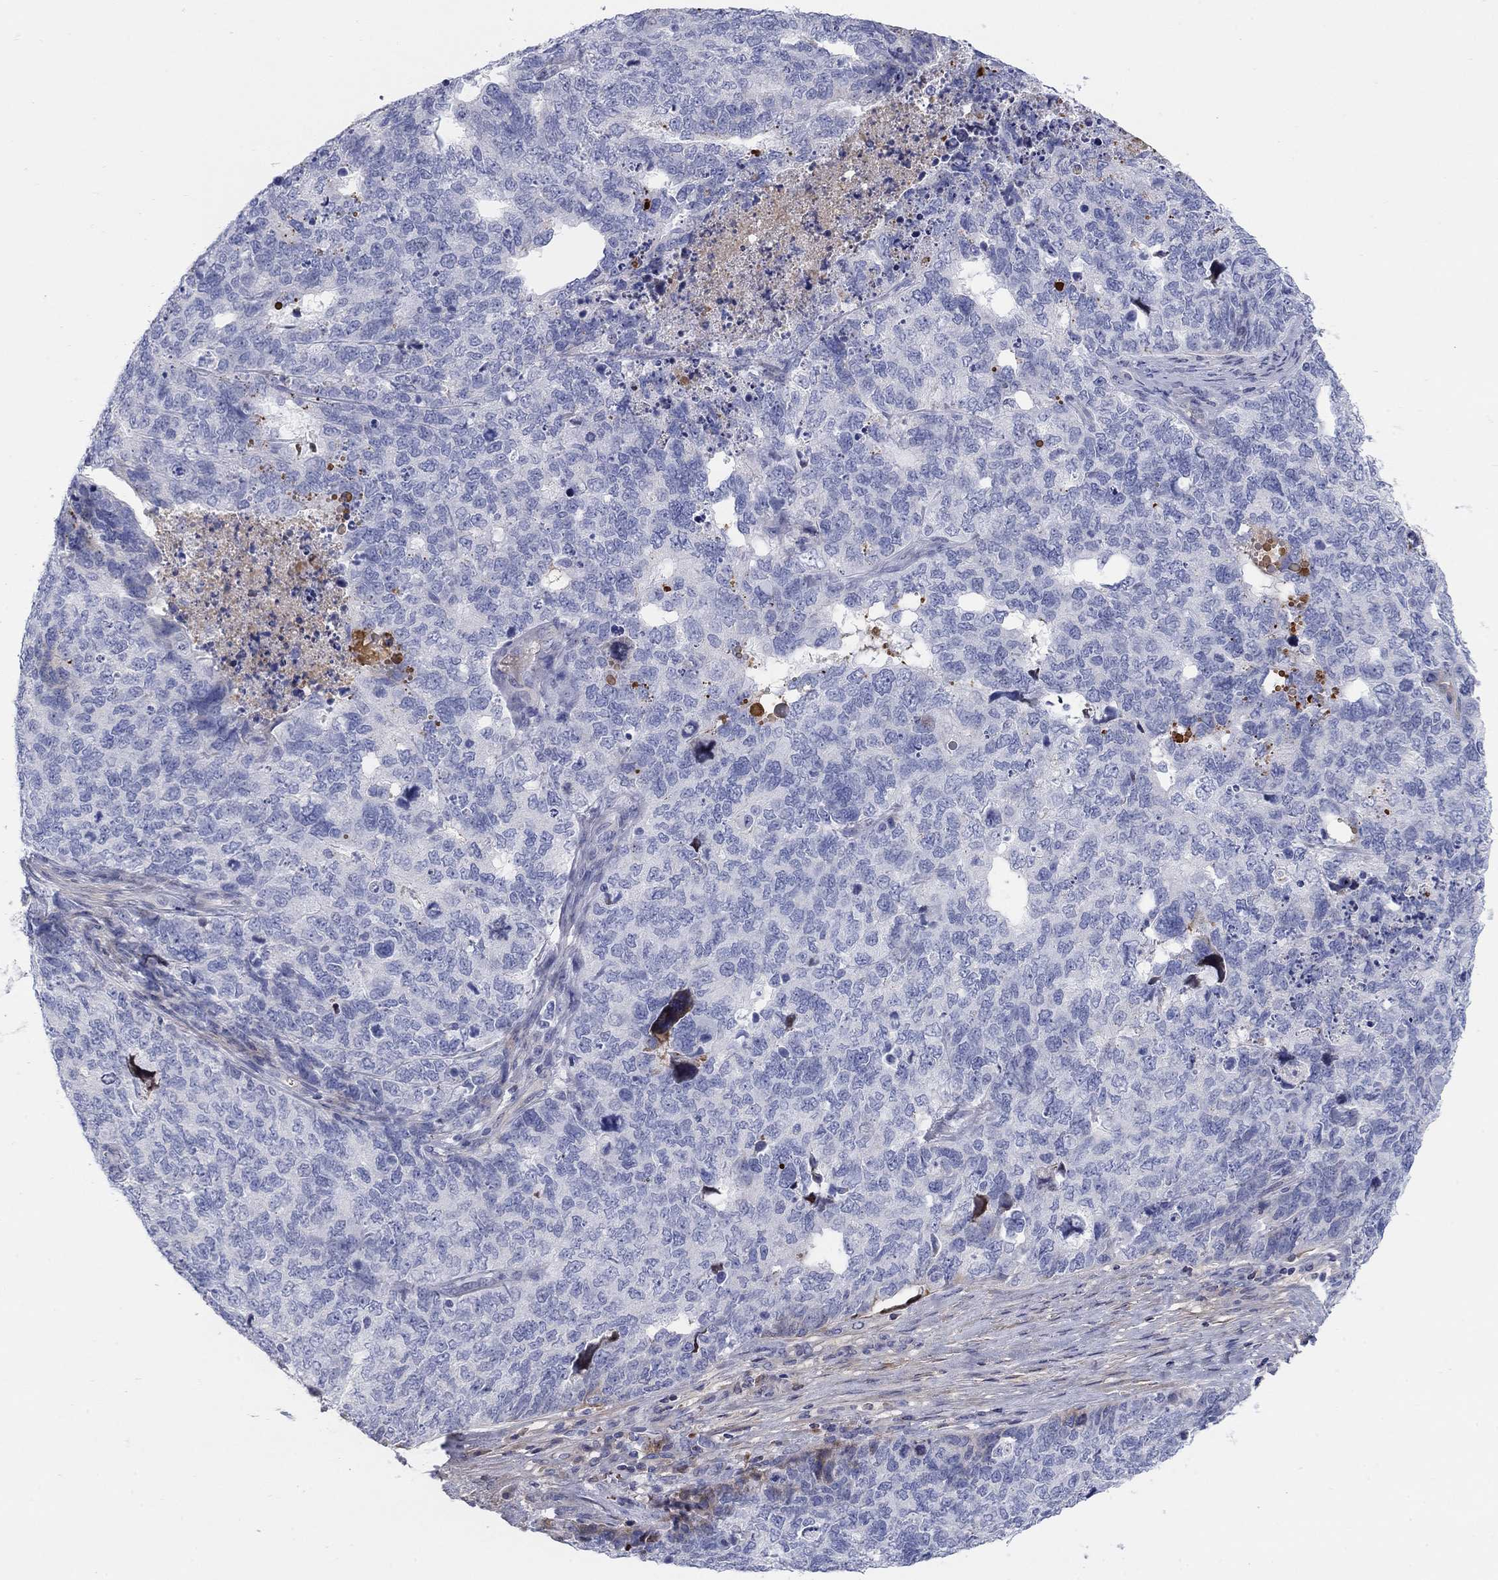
{"staining": {"intensity": "negative", "quantity": "none", "location": "none"}, "tissue": "cervical cancer", "cell_type": "Tumor cells", "image_type": "cancer", "snomed": [{"axis": "morphology", "description": "Squamous cell carcinoma, NOS"}, {"axis": "topography", "description": "Cervix"}], "caption": "An immunohistochemistry image of squamous cell carcinoma (cervical) is shown. There is no staining in tumor cells of squamous cell carcinoma (cervical).", "gene": "HEATR4", "patient": {"sex": "female", "age": 63}}